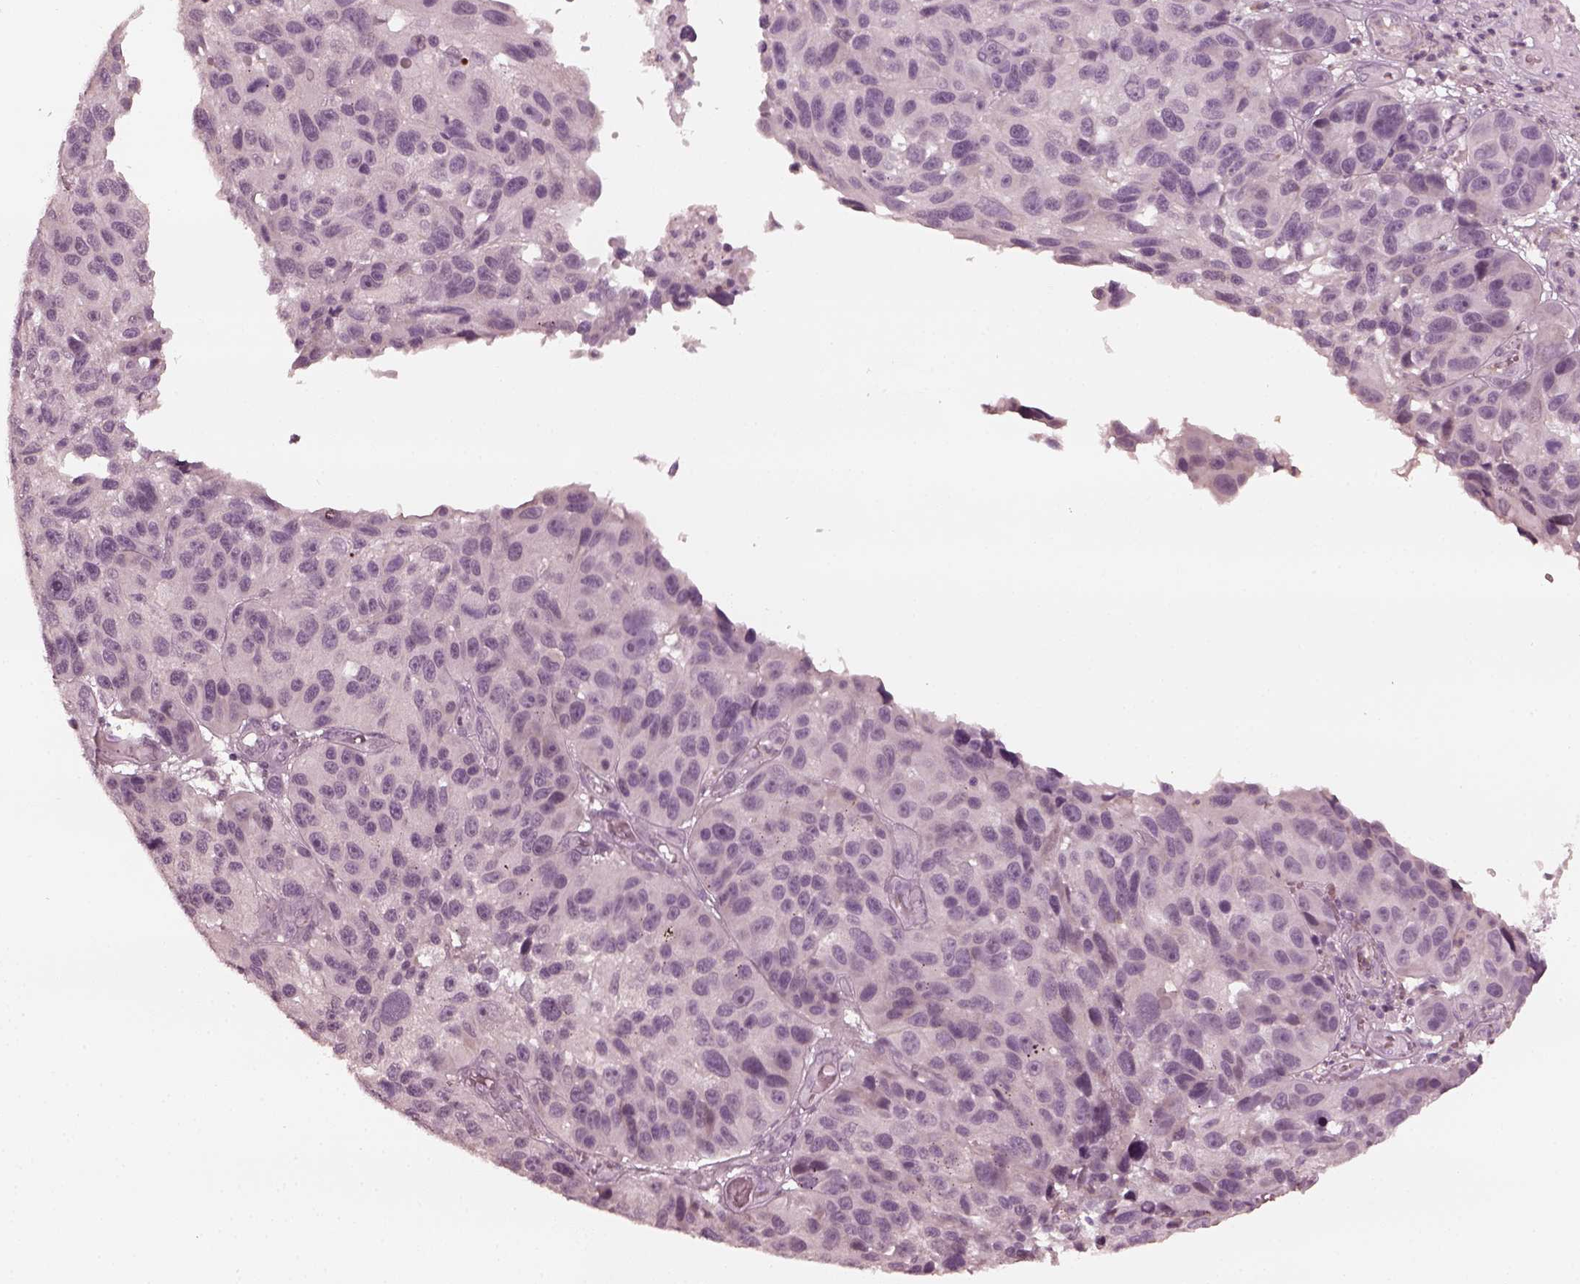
{"staining": {"intensity": "negative", "quantity": "none", "location": "none"}, "tissue": "melanoma", "cell_type": "Tumor cells", "image_type": "cancer", "snomed": [{"axis": "morphology", "description": "Malignant melanoma, NOS"}, {"axis": "topography", "description": "Skin"}], "caption": "Immunohistochemistry of malignant melanoma displays no expression in tumor cells. (Brightfield microscopy of DAB (3,3'-diaminobenzidine) IHC at high magnification).", "gene": "CCDC170", "patient": {"sex": "male", "age": 53}}